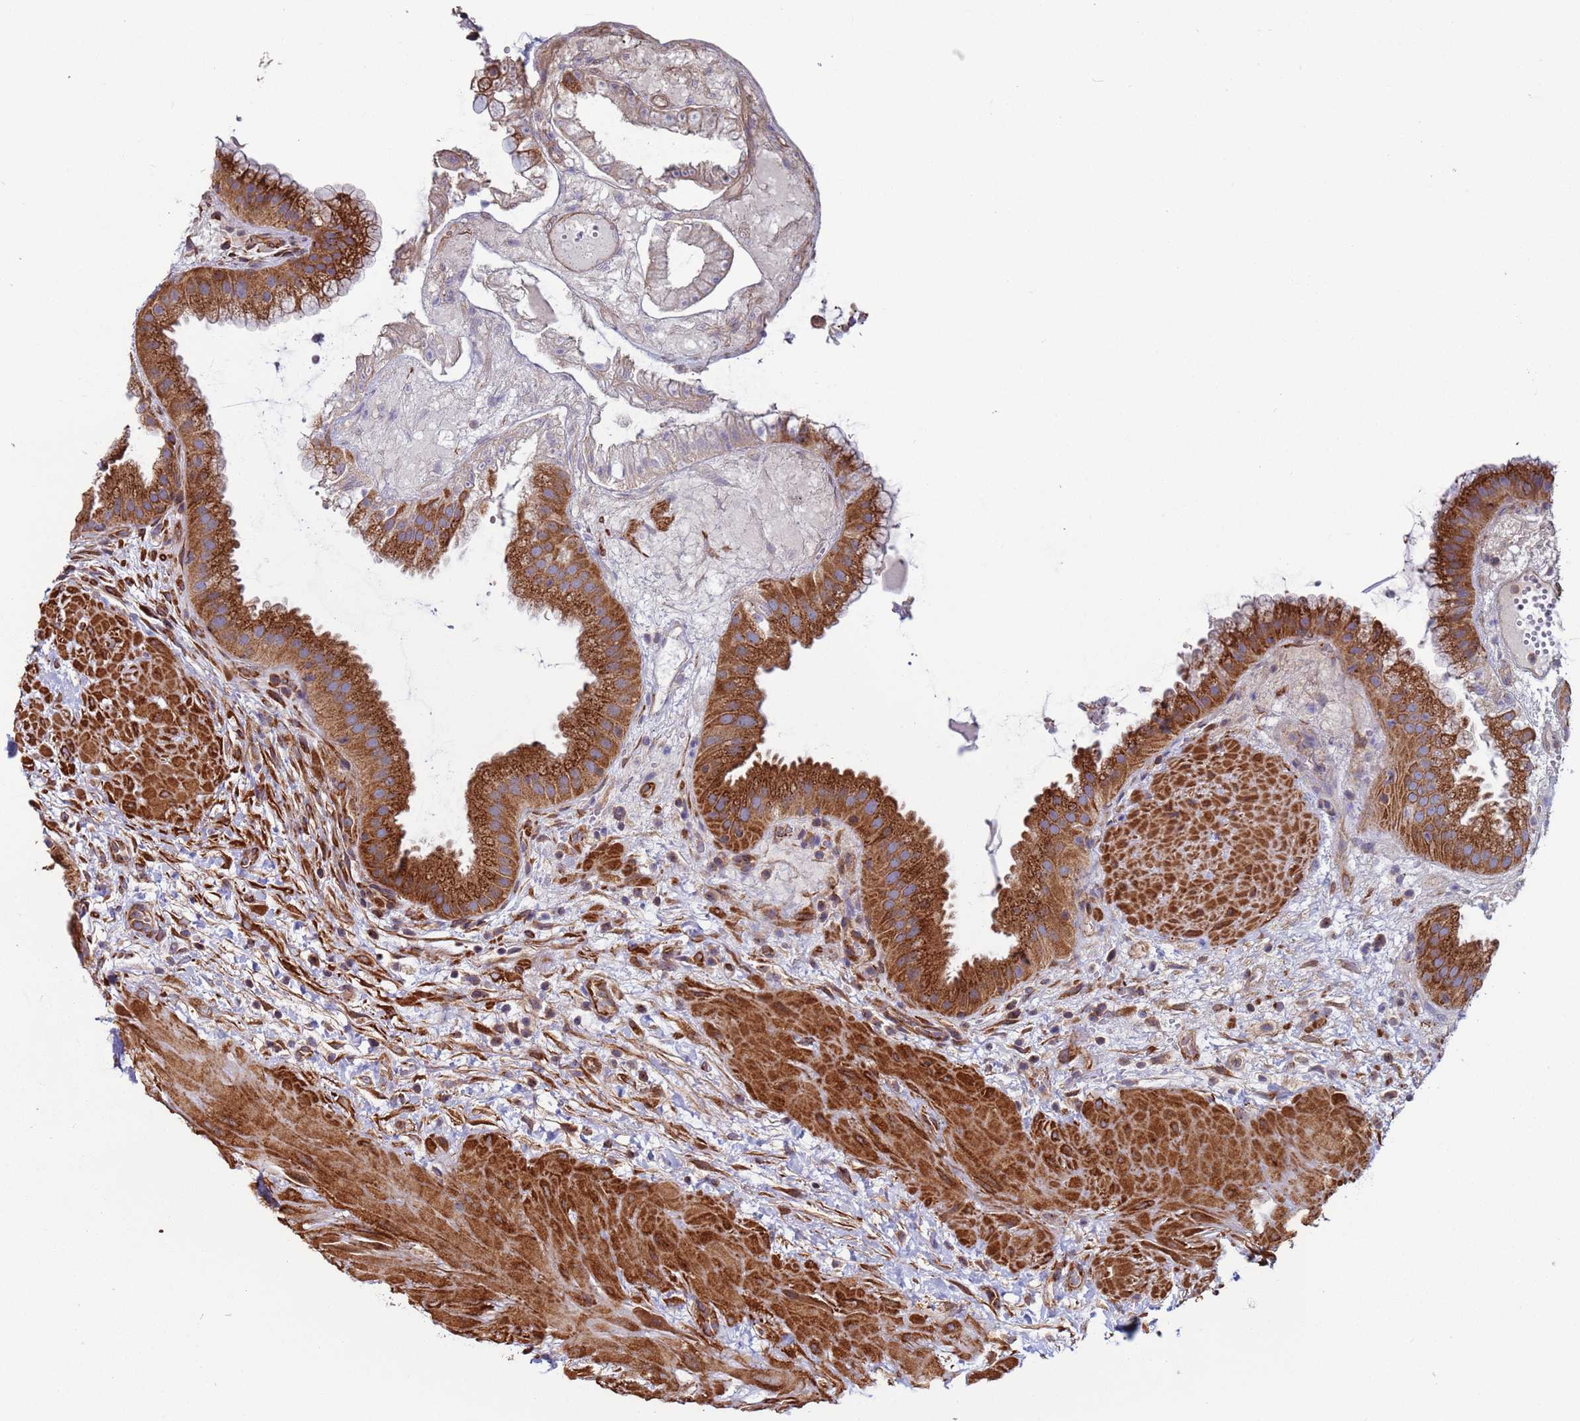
{"staining": {"intensity": "strong", "quantity": ">75%", "location": "cytoplasmic/membranous"}, "tissue": "gallbladder", "cell_type": "Glandular cells", "image_type": "normal", "snomed": [{"axis": "morphology", "description": "Normal tissue, NOS"}, {"axis": "topography", "description": "Gallbladder"}], "caption": "Brown immunohistochemical staining in unremarkable gallbladder demonstrates strong cytoplasmic/membranous staining in approximately >75% of glandular cells.", "gene": "ZBTB39", "patient": {"sex": "female", "age": 64}}